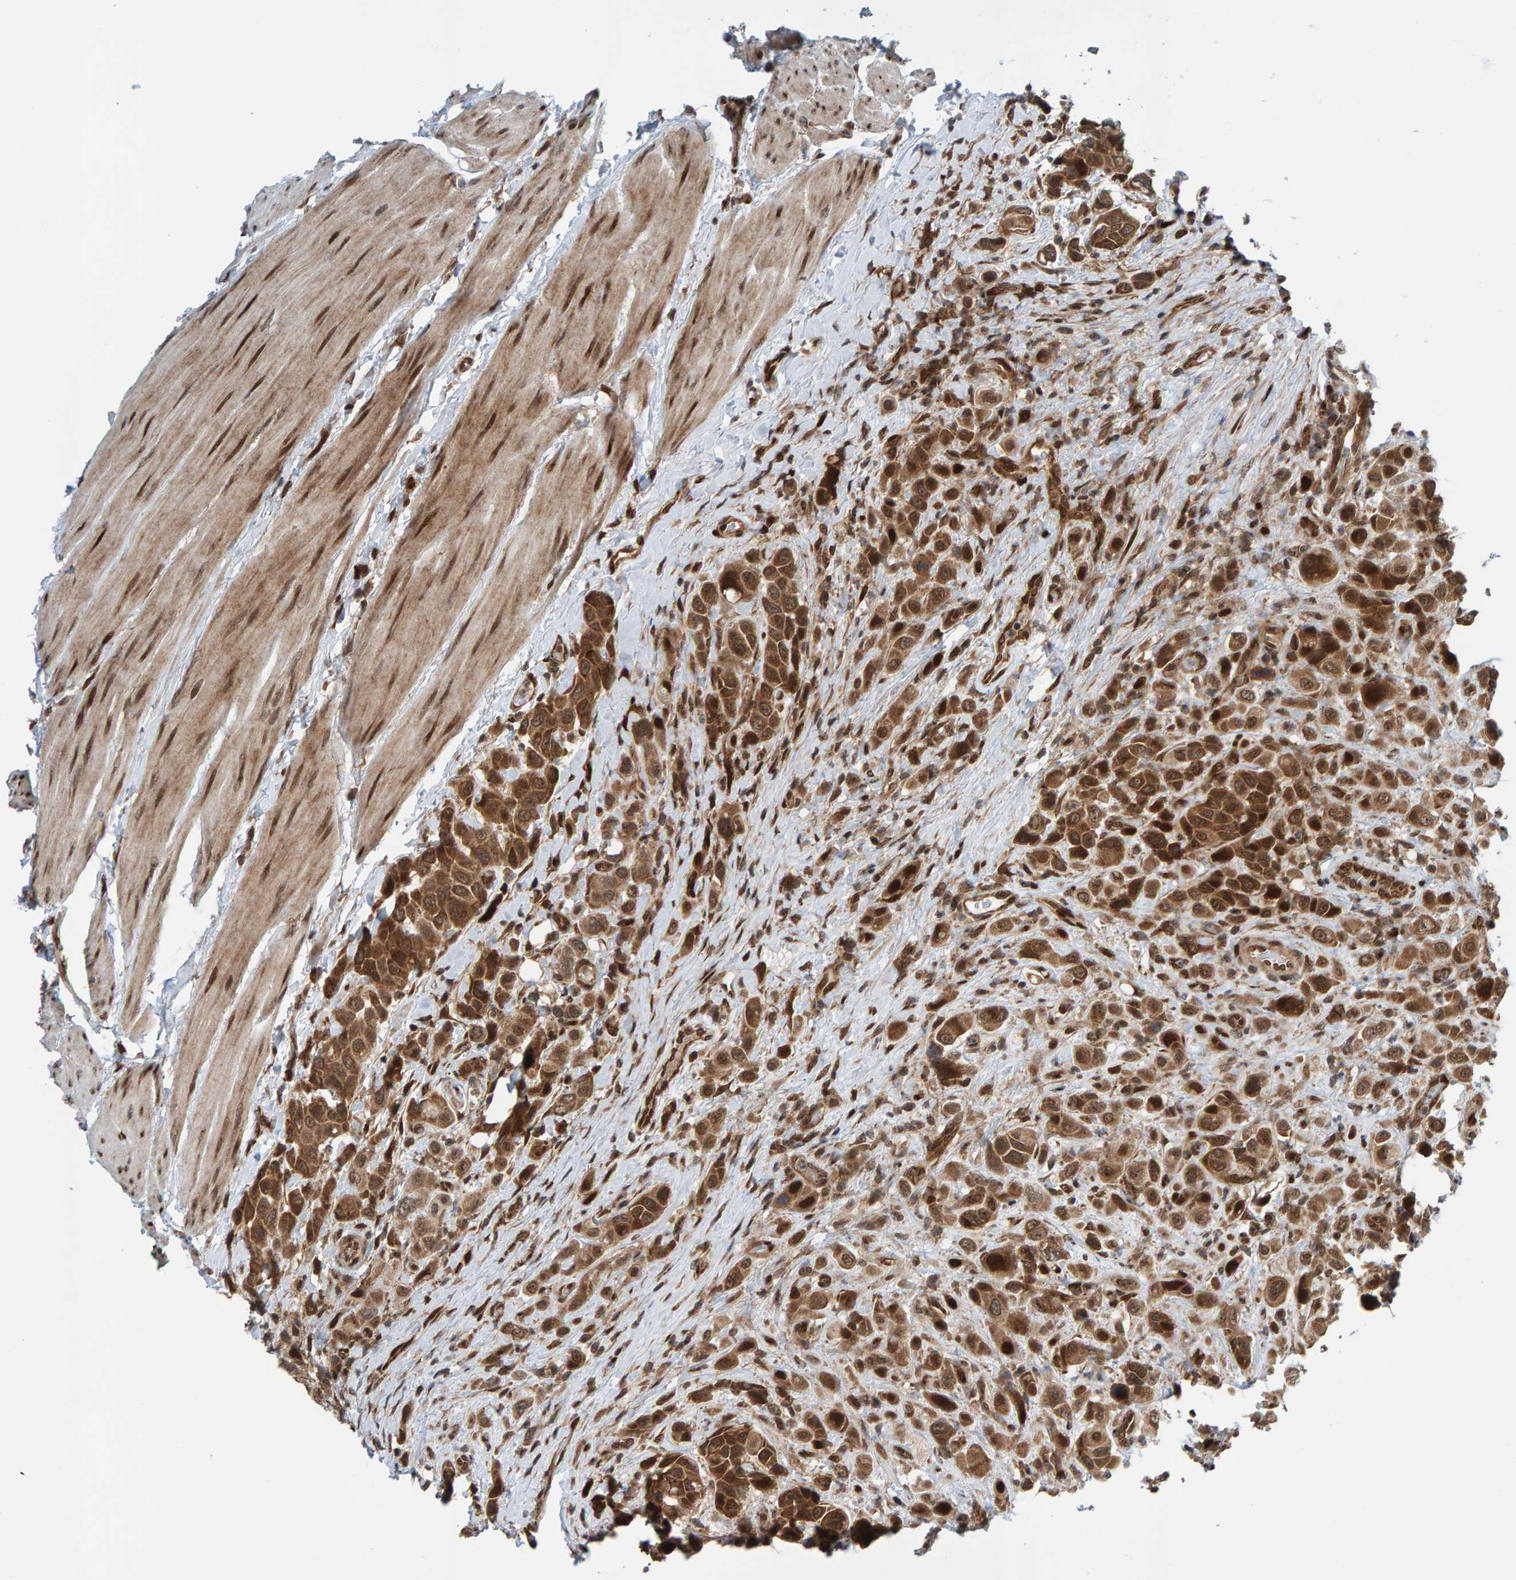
{"staining": {"intensity": "strong", "quantity": ">75%", "location": "cytoplasmic/membranous,nuclear"}, "tissue": "urothelial cancer", "cell_type": "Tumor cells", "image_type": "cancer", "snomed": [{"axis": "morphology", "description": "Urothelial carcinoma, High grade"}, {"axis": "topography", "description": "Urinary bladder"}], "caption": "Immunohistochemical staining of high-grade urothelial carcinoma exhibits high levels of strong cytoplasmic/membranous and nuclear protein positivity in about >75% of tumor cells. The staining was performed using DAB (3,3'-diaminobenzidine) to visualize the protein expression in brown, while the nuclei were stained in blue with hematoxylin (Magnification: 20x).", "gene": "ZNF366", "patient": {"sex": "male", "age": 50}}